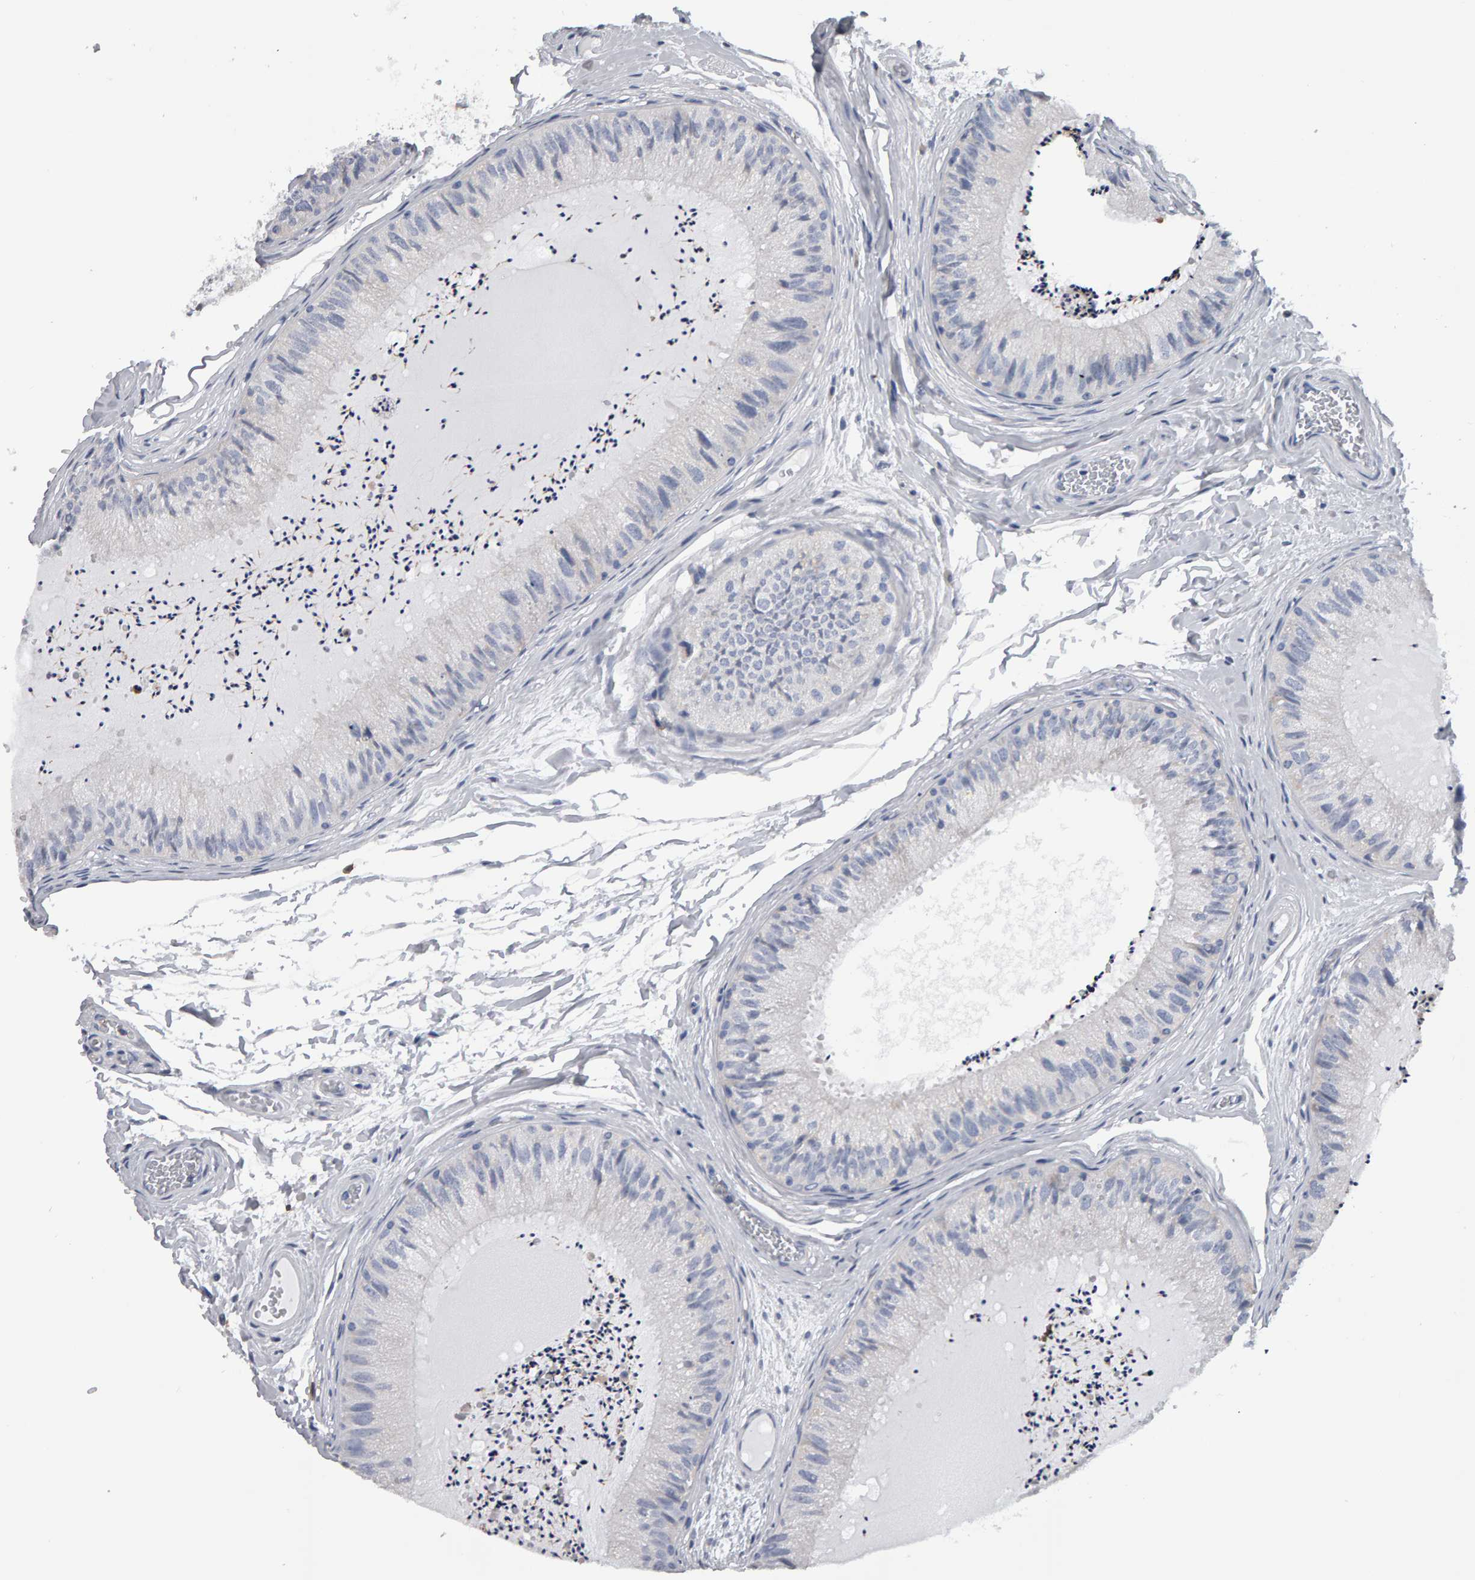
{"staining": {"intensity": "negative", "quantity": "none", "location": "none"}, "tissue": "epididymis", "cell_type": "Glandular cells", "image_type": "normal", "snomed": [{"axis": "morphology", "description": "Normal tissue, NOS"}, {"axis": "topography", "description": "Epididymis"}], "caption": "A micrograph of epididymis stained for a protein reveals no brown staining in glandular cells.", "gene": "CD38", "patient": {"sex": "male", "age": 31}}